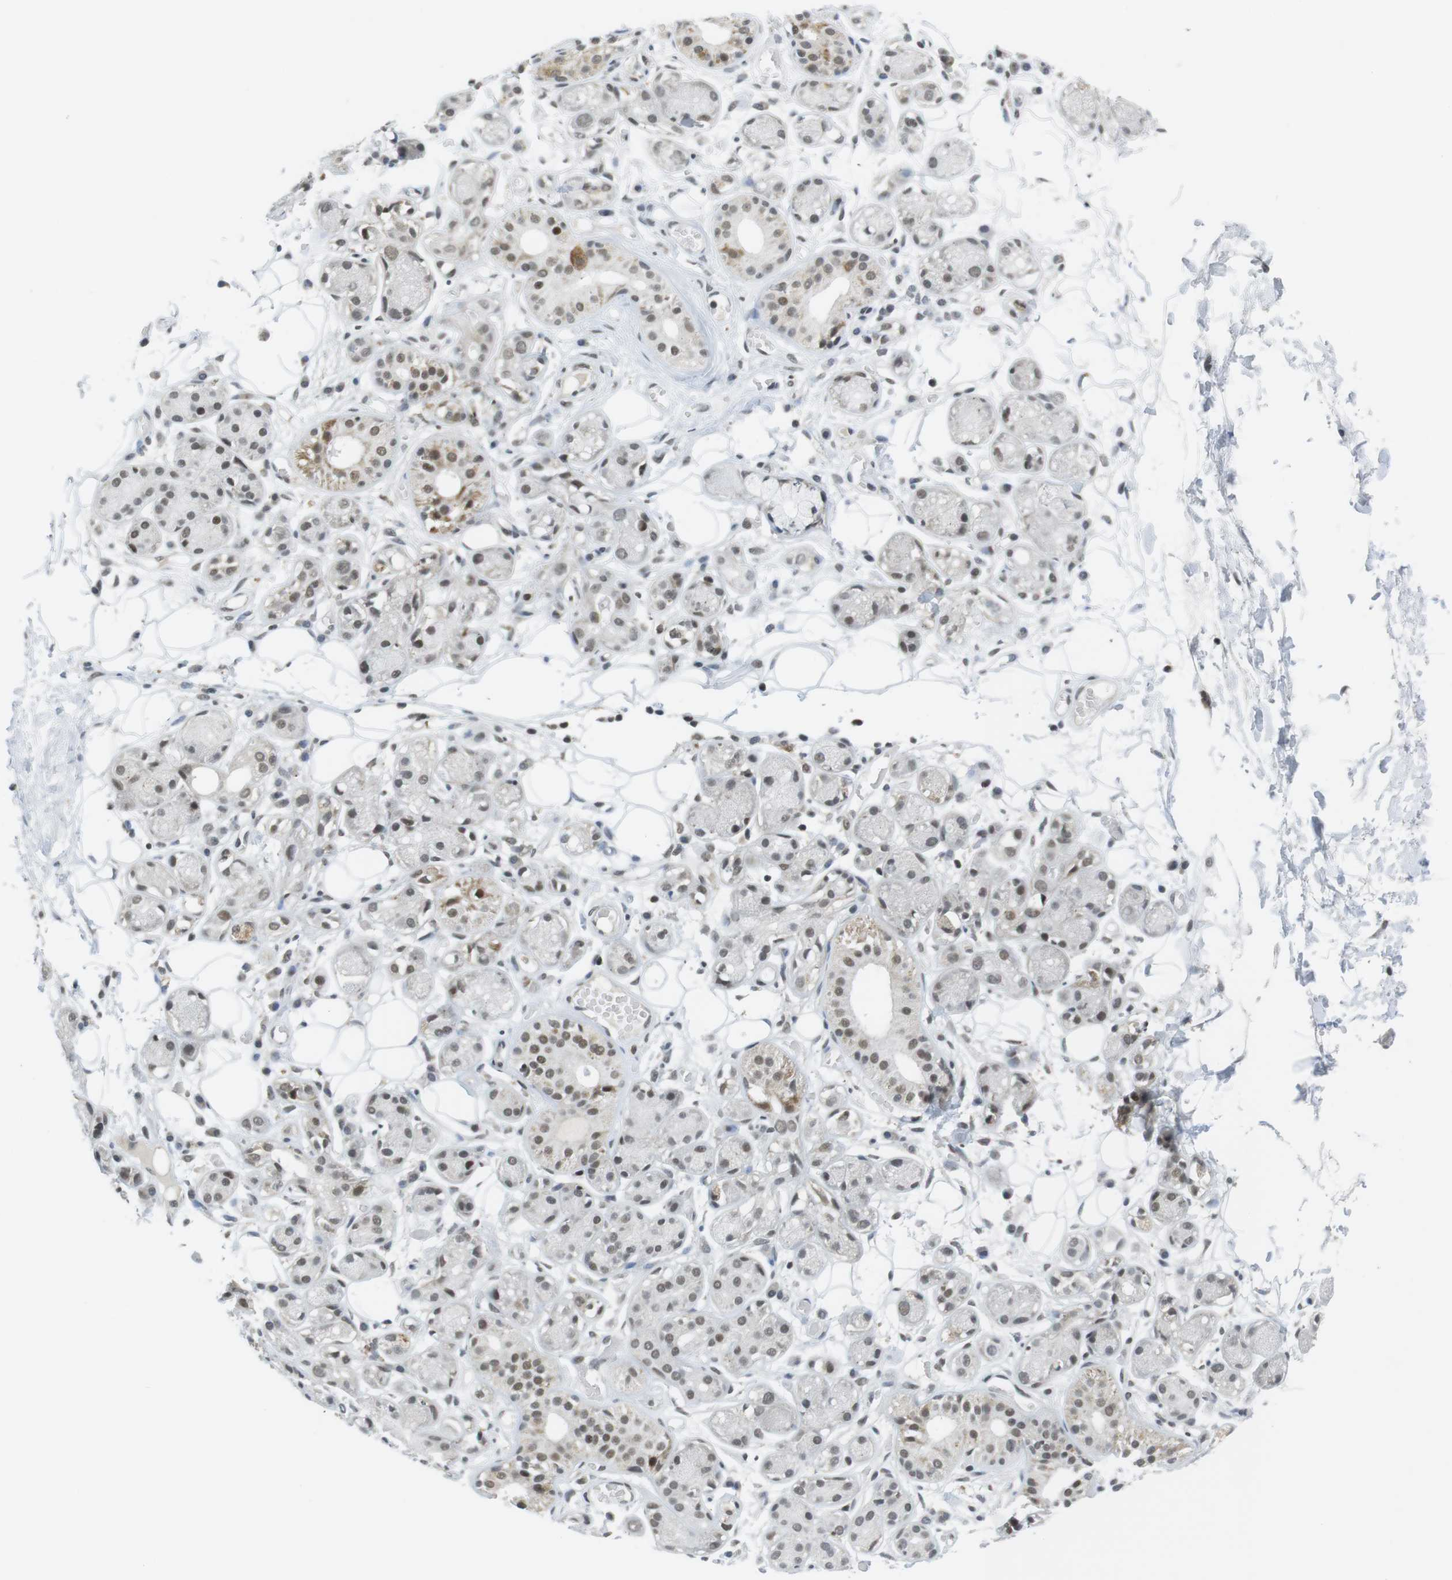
{"staining": {"intensity": "negative", "quantity": "none", "location": "none"}, "tissue": "adipose tissue", "cell_type": "Adipocytes", "image_type": "normal", "snomed": [{"axis": "morphology", "description": "Normal tissue, NOS"}, {"axis": "morphology", "description": "Inflammation, NOS"}, {"axis": "topography", "description": "Vascular tissue"}, {"axis": "topography", "description": "Salivary gland"}], "caption": "A high-resolution histopathology image shows immunohistochemistry (IHC) staining of normal adipose tissue, which demonstrates no significant staining in adipocytes.", "gene": "BRD4", "patient": {"sex": "female", "age": 75}}